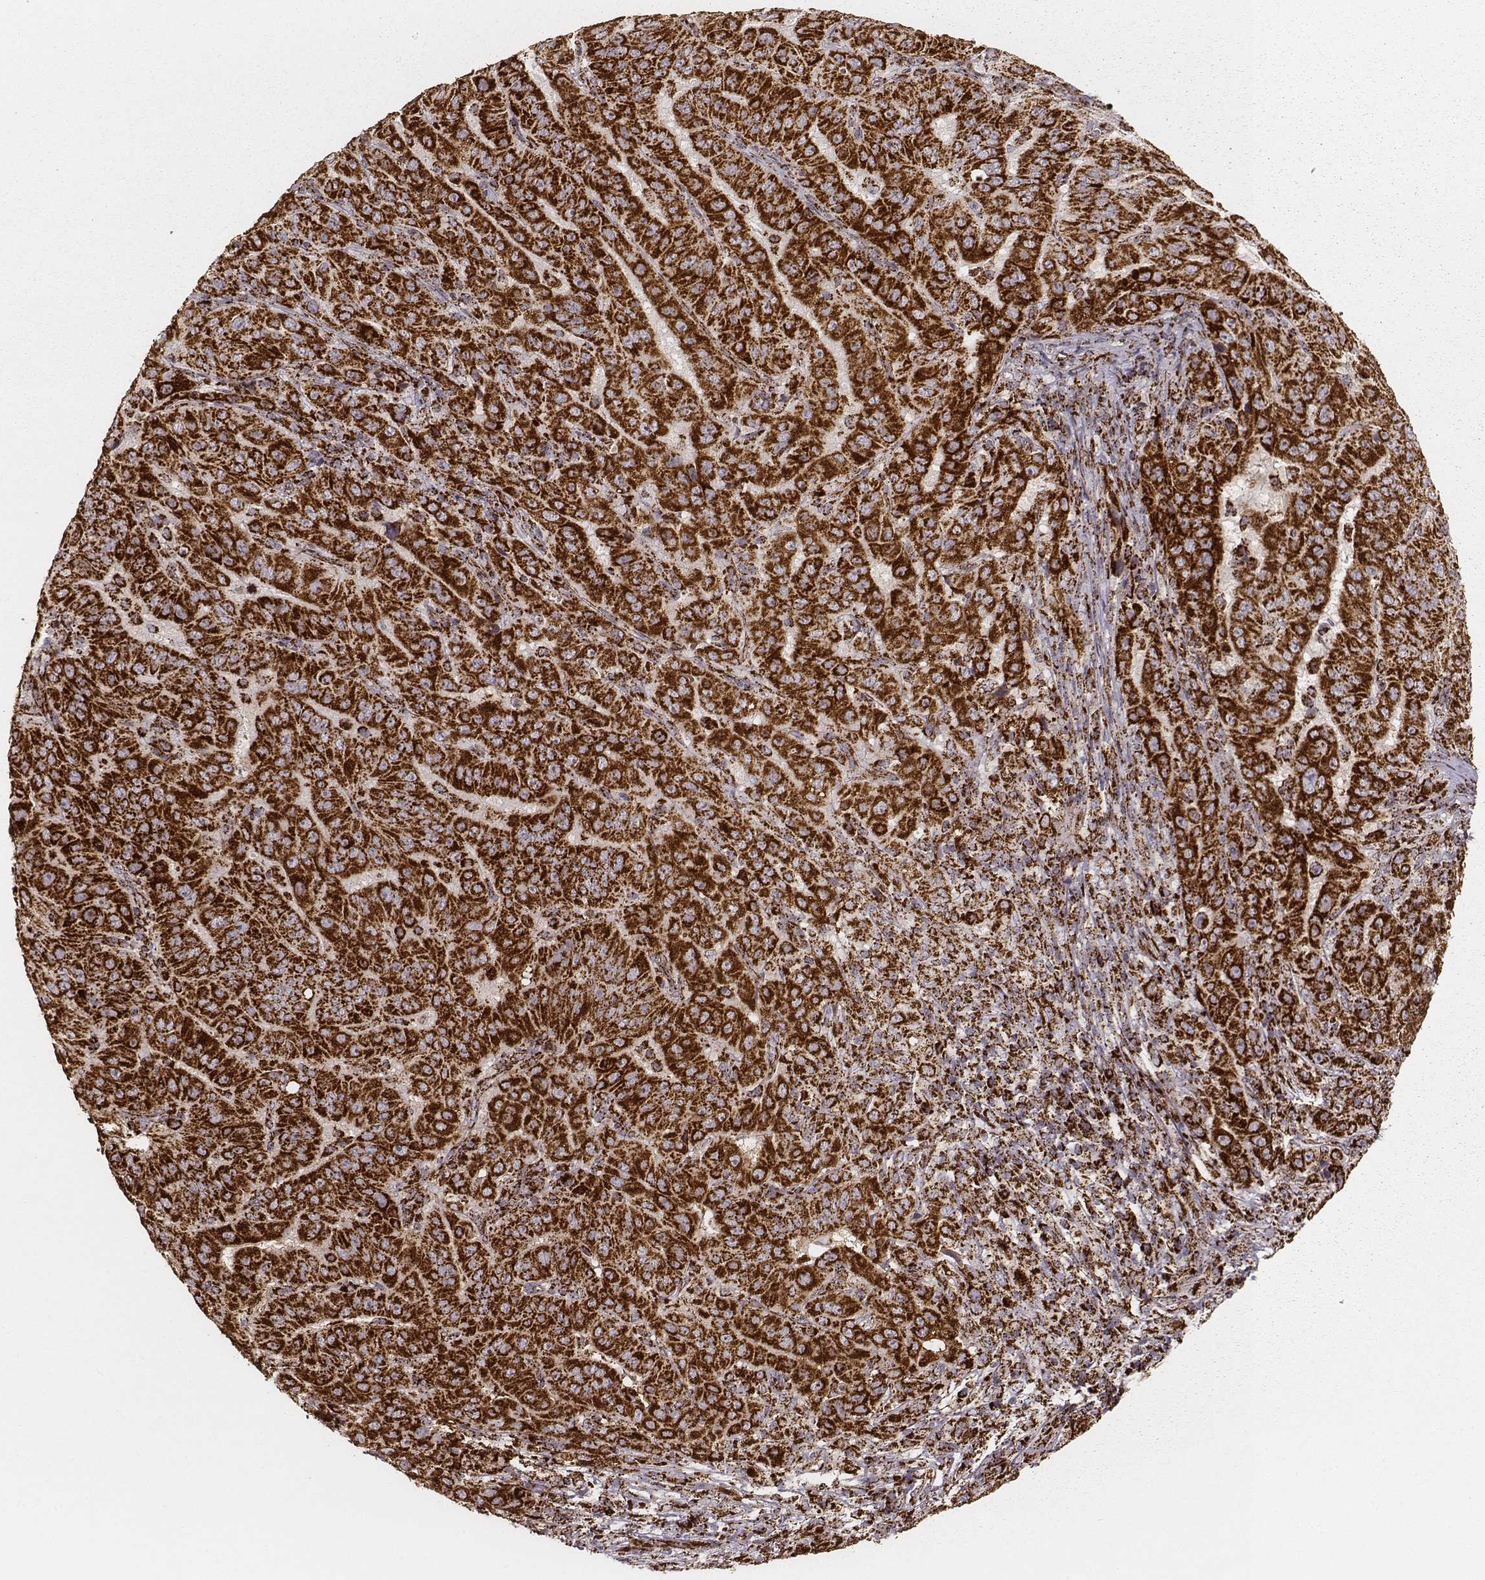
{"staining": {"intensity": "strong", "quantity": ">75%", "location": "cytoplasmic/membranous"}, "tissue": "pancreatic cancer", "cell_type": "Tumor cells", "image_type": "cancer", "snomed": [{"axis": "morphology", "description": "Adenocarcinoma, NOS"}, {"axis": "topography", "description": "Pancreas"}], "caption": "Protein expression by immunohistochemistry (IHC) demonstrates strong cytoplasmic/membranous staining in approximately >75% of tumor cells in pancreatic cancer.", "gene": "TUFM", "patient": {"sex": "male", "age": 63}}